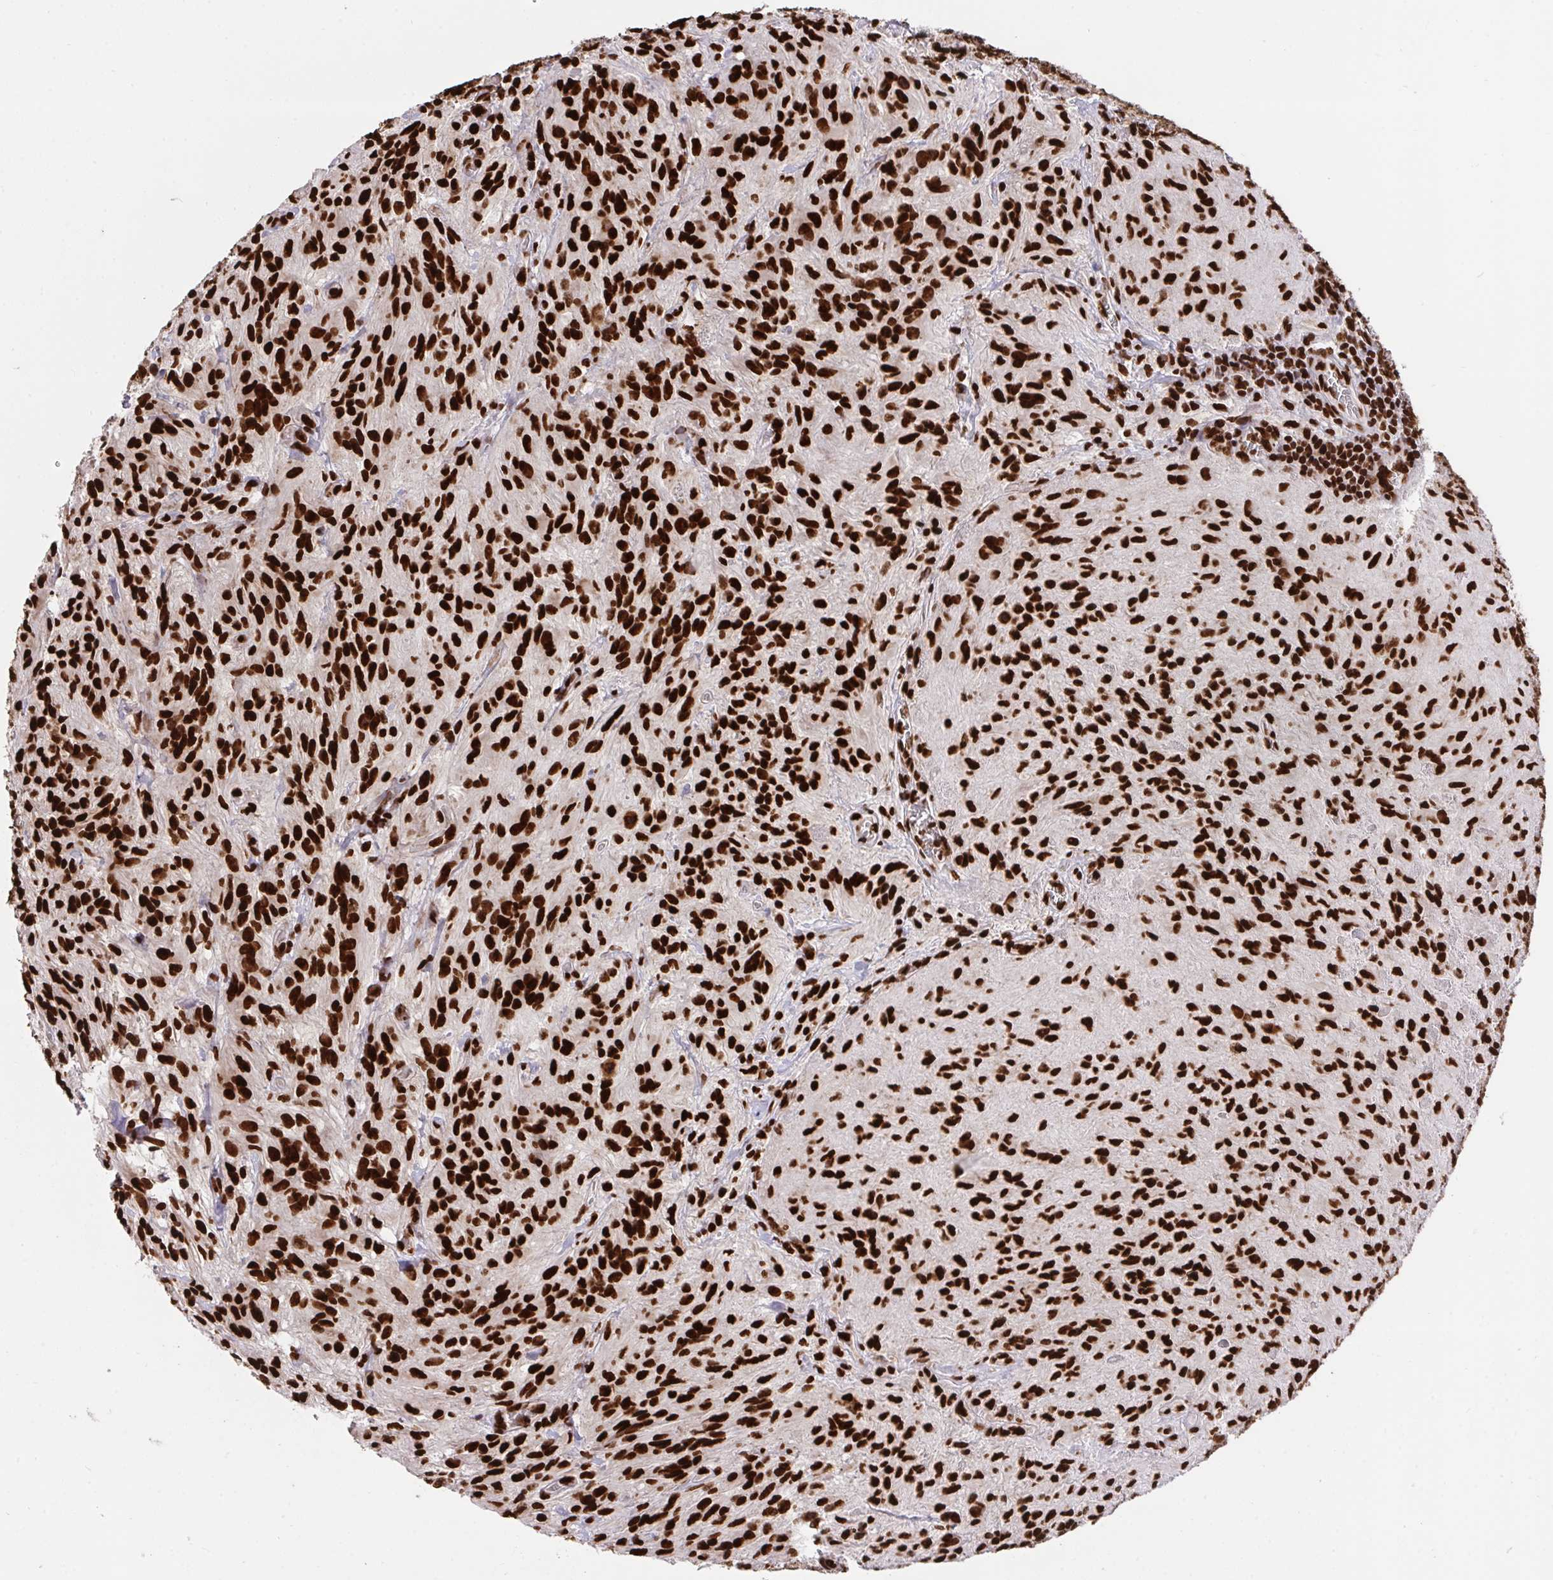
{"staining": {"intensity": "strong", "quantity": ">75%", "location": "nuclear"}, "tissue": "glioma", "cell_type": "Tumor cells", "image_type": "cancer", "snomed": [{"axis": "morphology", "description": "Glioma, malignant, High grade"}, {"axis": "topography", "description": "Brain"}], "caption": "Glioma stained with a brown dye demonstrates strong nuclear positive expression in about >75% of tumor cells.", "gene": "HNRNPL", "patient": {"sex": "male", "age": 47}}